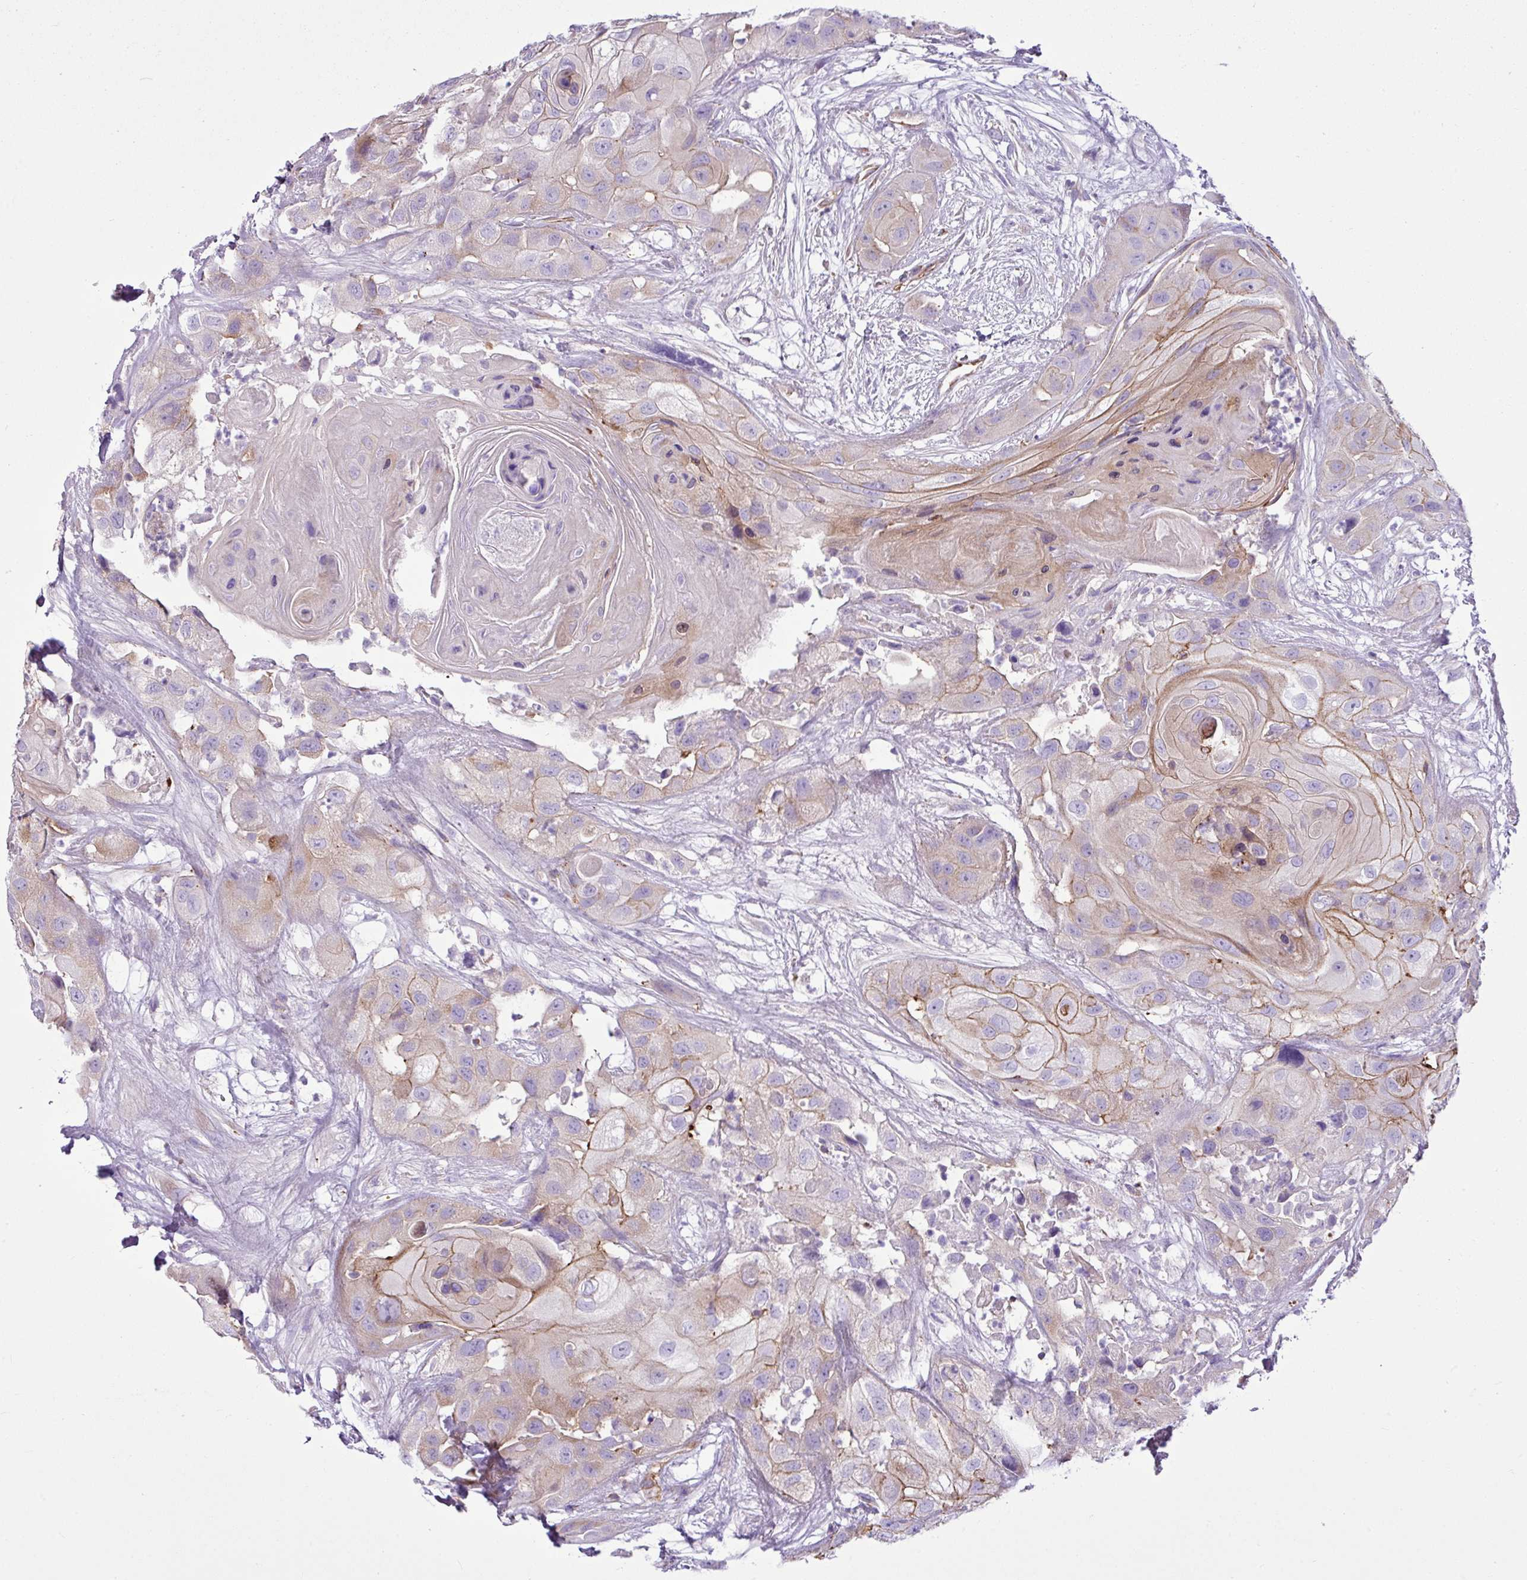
{"staining": {"intensity": "moderate", "quantity": "<25%", "location": "cytoplasmic/membranous"}, "tissue": "head and neck cancer", "cell_type": "Tumor cells", "image_type": "cancer", "snomed": [{"axis": "morphology", "description": "Squamous cell carcinoma, NOS"}, {"axis": "topography", "description": "Head-Neck"}], "caption": "There is low levels of moderate cytoplasmic/membranous positivity in tumor cells of head and neck cancer, as demonstrated by immunohistochemical staining (brown color).", "gene": "EME2", "patient": {"sex": "male", "age": 83}}